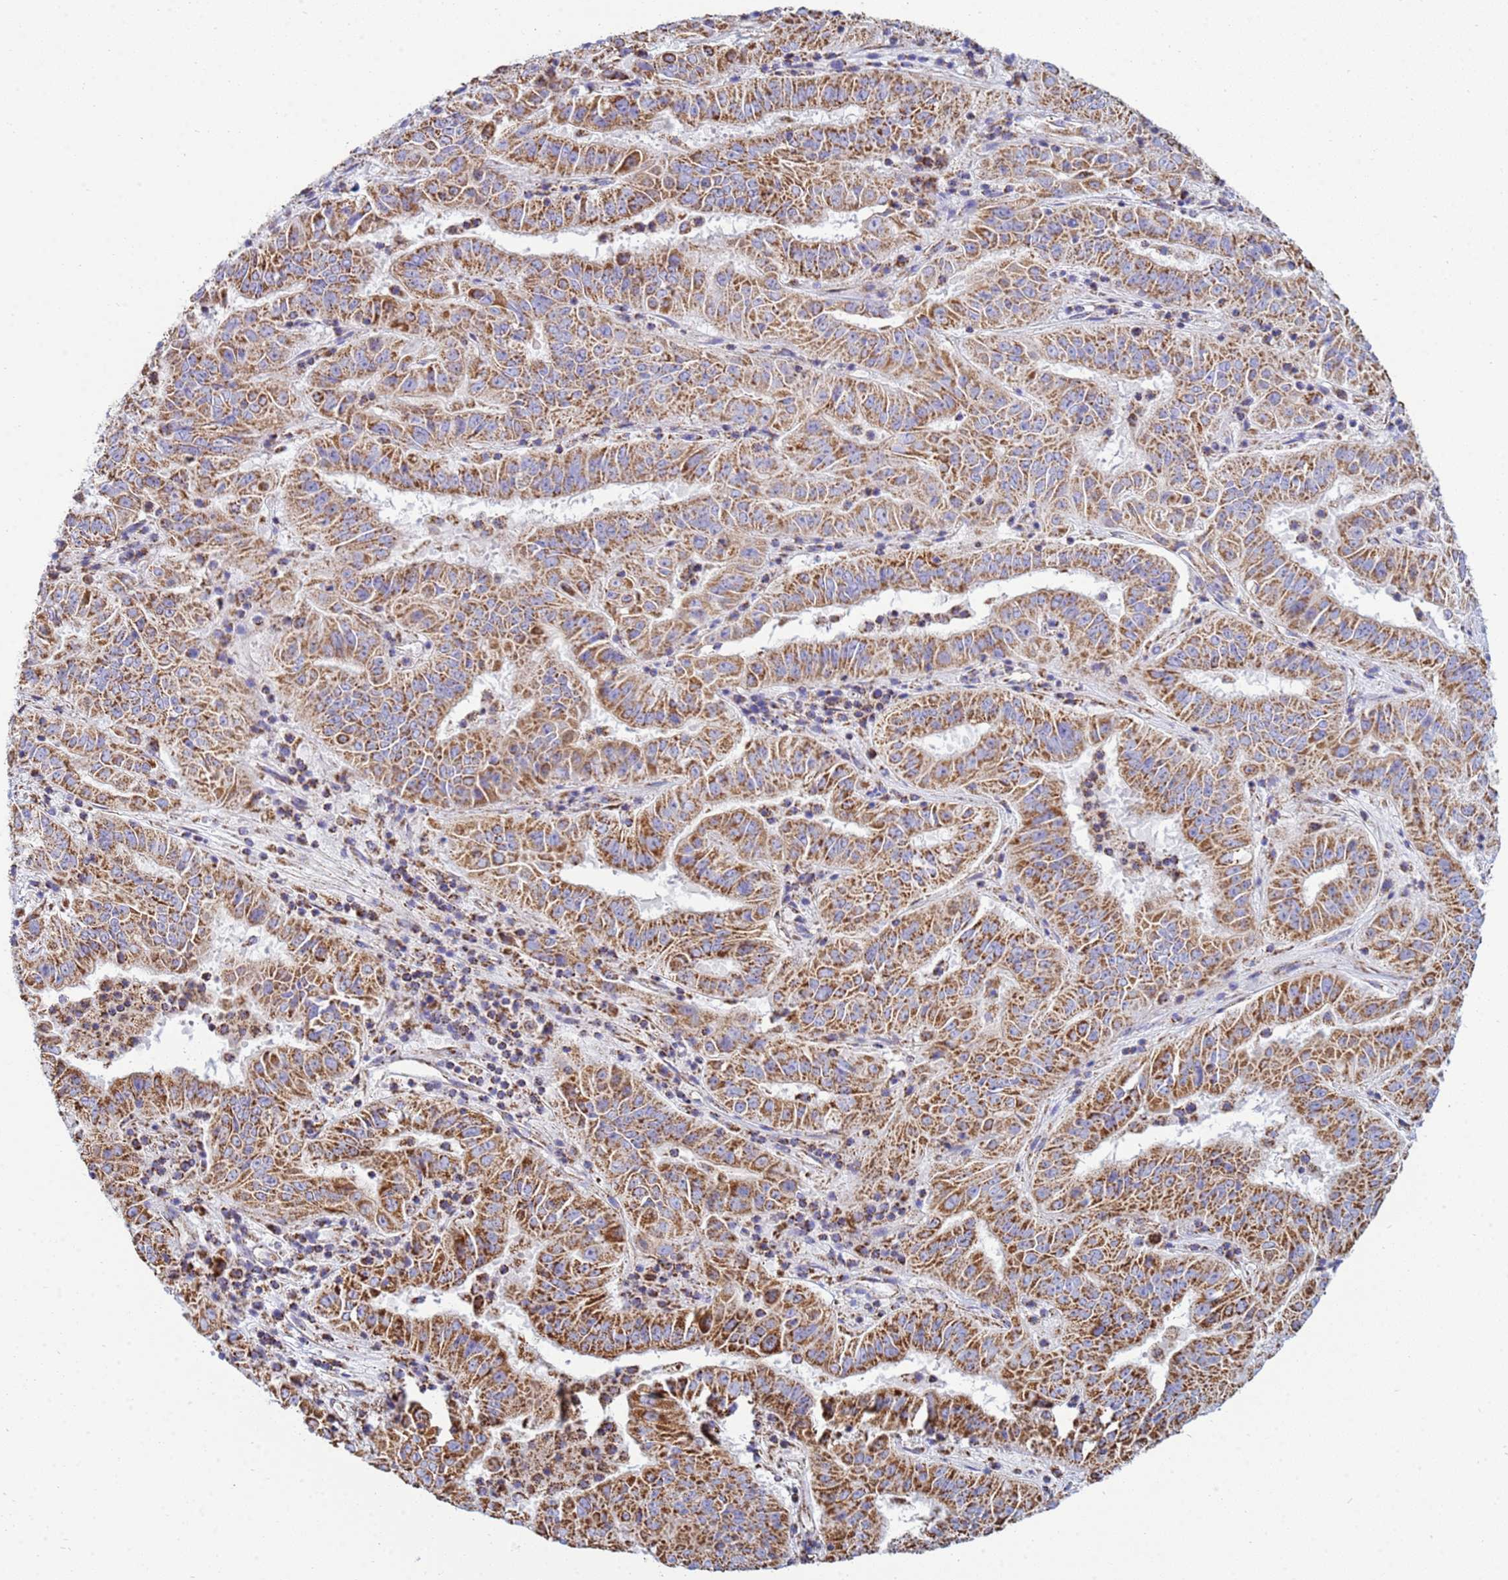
{"staining": {"intensity": "strong", "quantity": ">75%", "location": "cytoplasmic/membranous"}, "tissue": "pancreatic cancer", "cell_type": "Tumor cells", "image_type": "cancer", "snomed": [{"axis": "morphology", "description": "Adenocarcinoma, NOS"}, {"axis": "topography", "description": "Pancreas"}], "caption": "DAB immunohistochemical staining of pancreatic adenocarcinoma demonstrates strong cytoplasmic/membranous protein expression in about >75% of tumor cells.", "gene": "COQ4", "patient": {"sex": "male", "age": 63}}